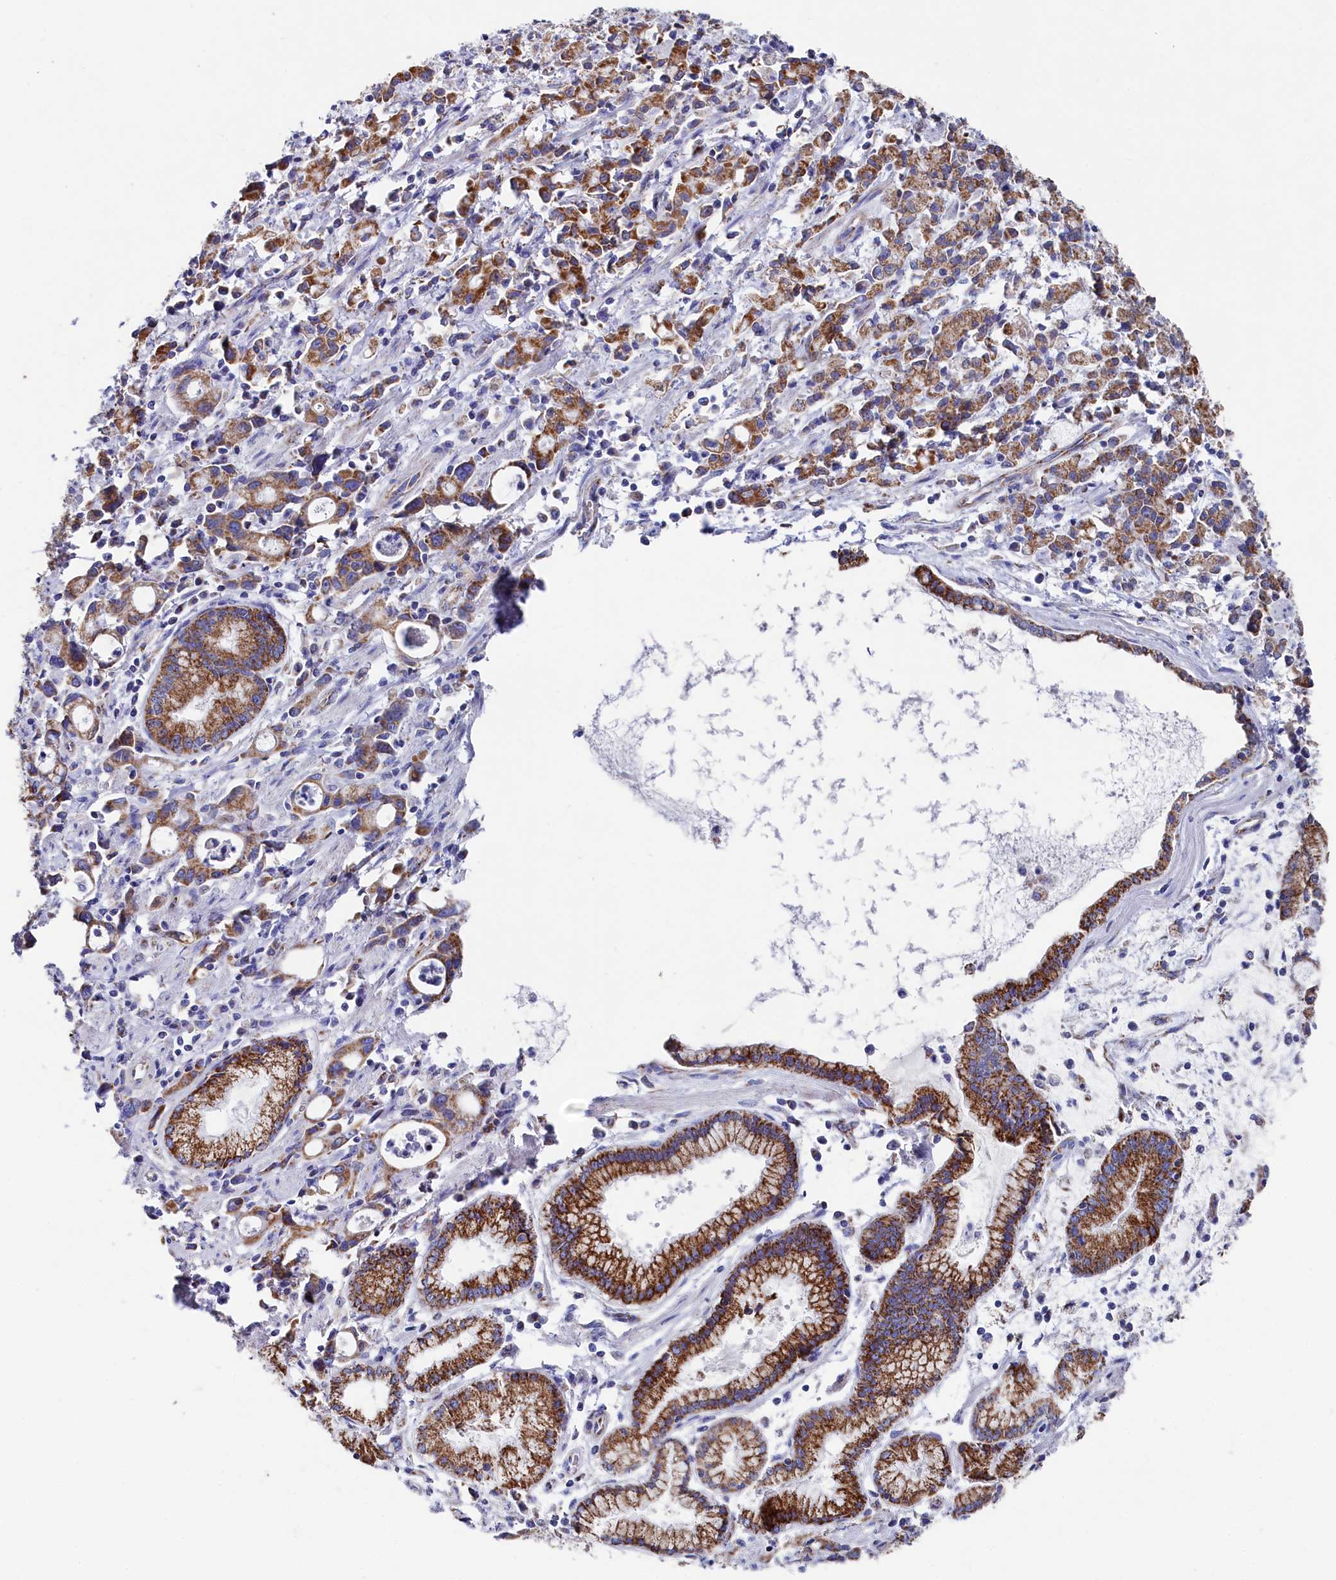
{"staining": {"intensity": "moderate", "quantity": ">75%", "location": "cytoplasmic/membranous"}, "tissue": "stomach cancer", "cell_type": "Tumor cells", "image_type": "cancer", "snomed": [{"axis": "morphology", "description": "Adenocarcinoma, NOS"}, {"axis": "topography", "description": "Stomach, lower"}], "caption": "Immunohistochemical staining of human stomach adenocarcinoma exhibits medium levels of moderate cytoplasmic/membranous expression in approximately >75% of tumor cells.", "gene": "MMAB", "patient": {"sex": "female", "age": 43}}